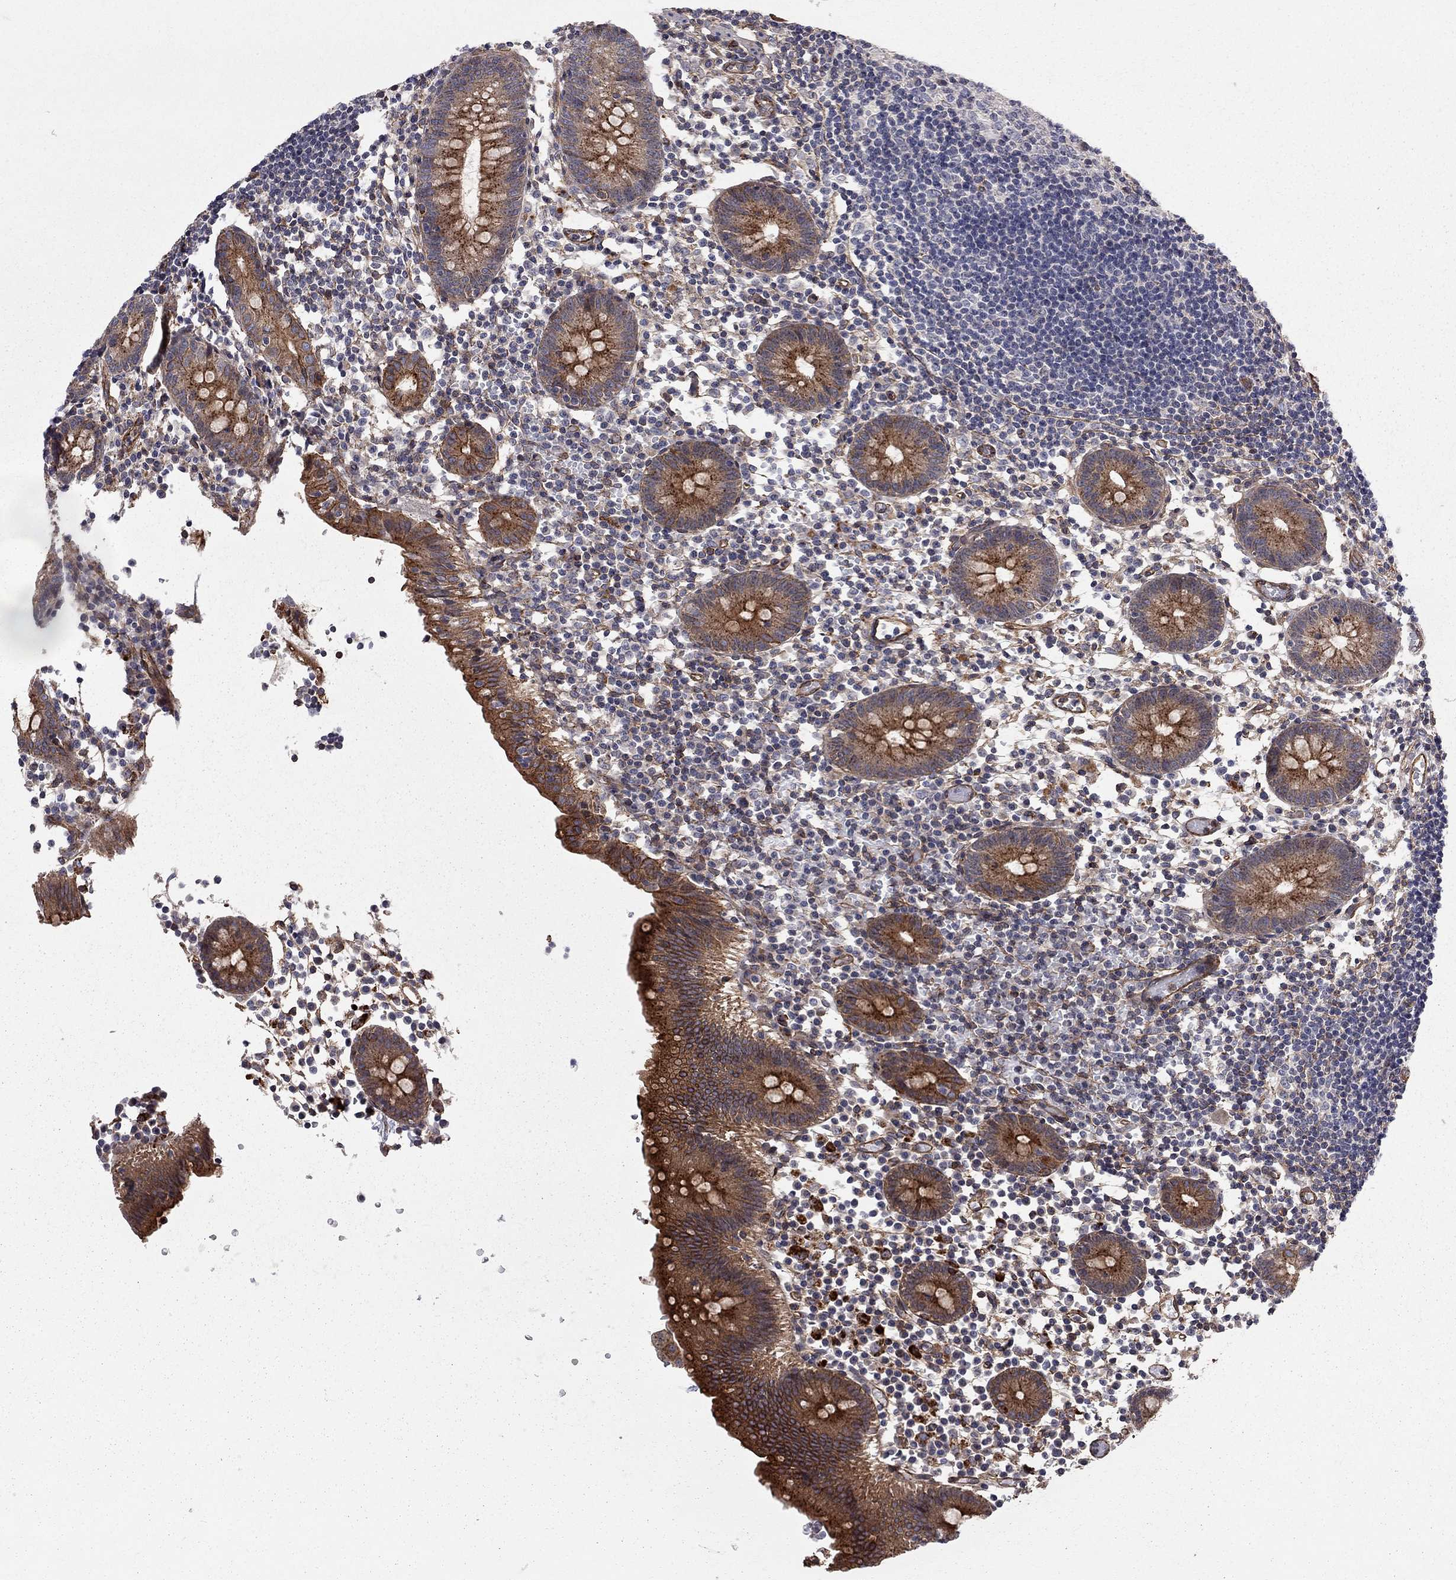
{"staining": {"intensity": "strong", "quantity": "25%-75%", "location": "cytoplasmic/membranous"}, "tissue": "appendix", "cell_type": "Glandular cells", "image_type": "normal", "snomed": [{"axis": "morphology", "description": "Normal tissue, NOS"}, {"axis": "topography", "description": "Appendix"}], "caption": "The histopathology image shows a brown stain indicating the presence of a protein in the cytoplasmic/membranous of glandular cells in appendix.", "gene": "RASEF", "patient": {"sex": "female", "age": 40}}